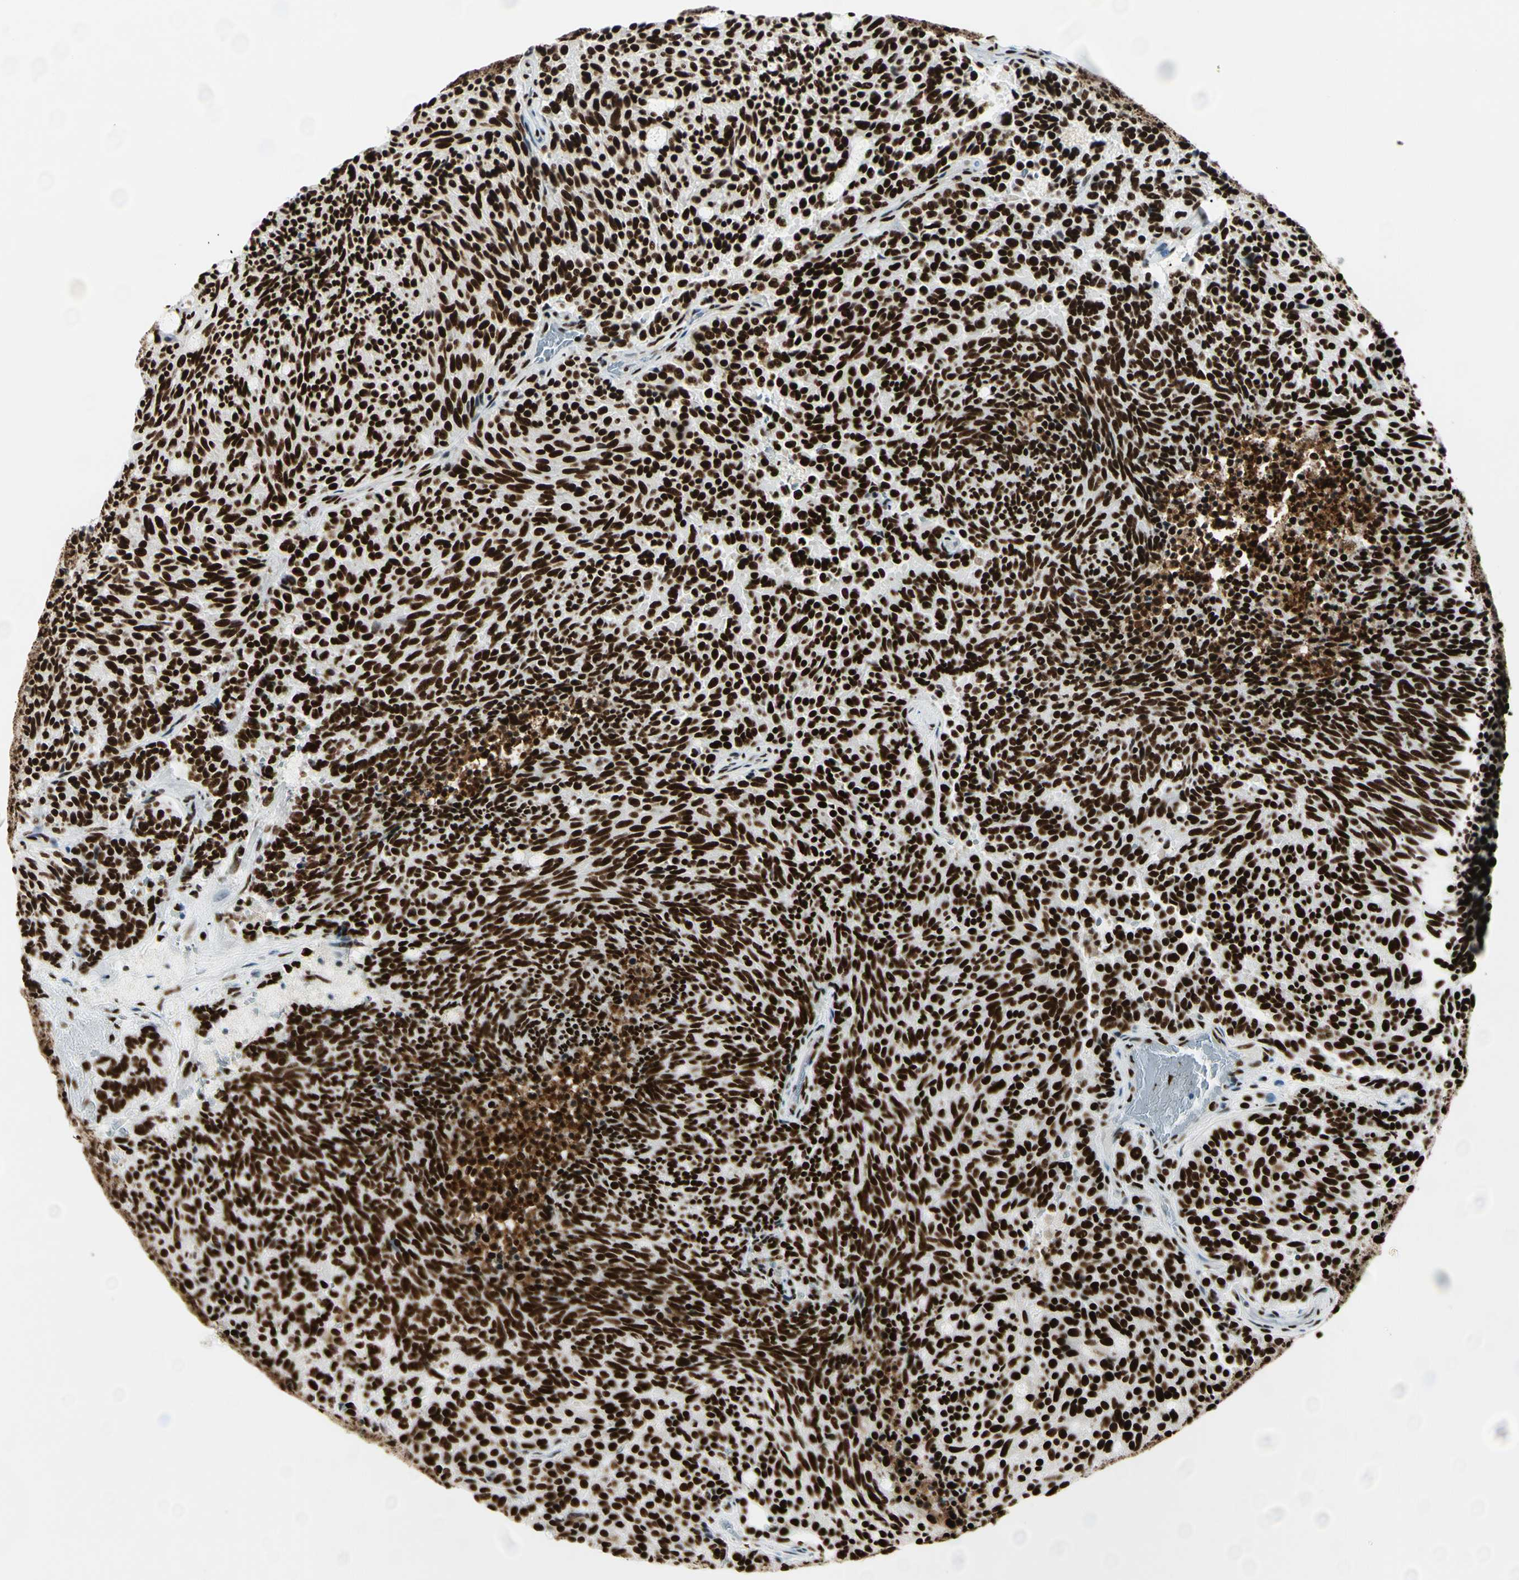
{"staining": {"intensity": "strong", "quantity": ">75%", "location": "nuclear"}, "tissue": "carcinoid", "cell_type": "Tumor cells", "image_type": "cancer", "snomed": [{"axis": "morphology", "description": "Carcinoid, malignant, NOS"}, {"axis": "topography", "description": "Pancreas"}], "caption": "This micrograph demonstrates carcinoid stained with immunohistochemistry to label a protein in brown. The nuclear of tumor cells show strong positivity for the protein. Nuclei are counter-stained blue.", "gene": "CCAR1", "patient": {"sex": "female", "age": 54}}